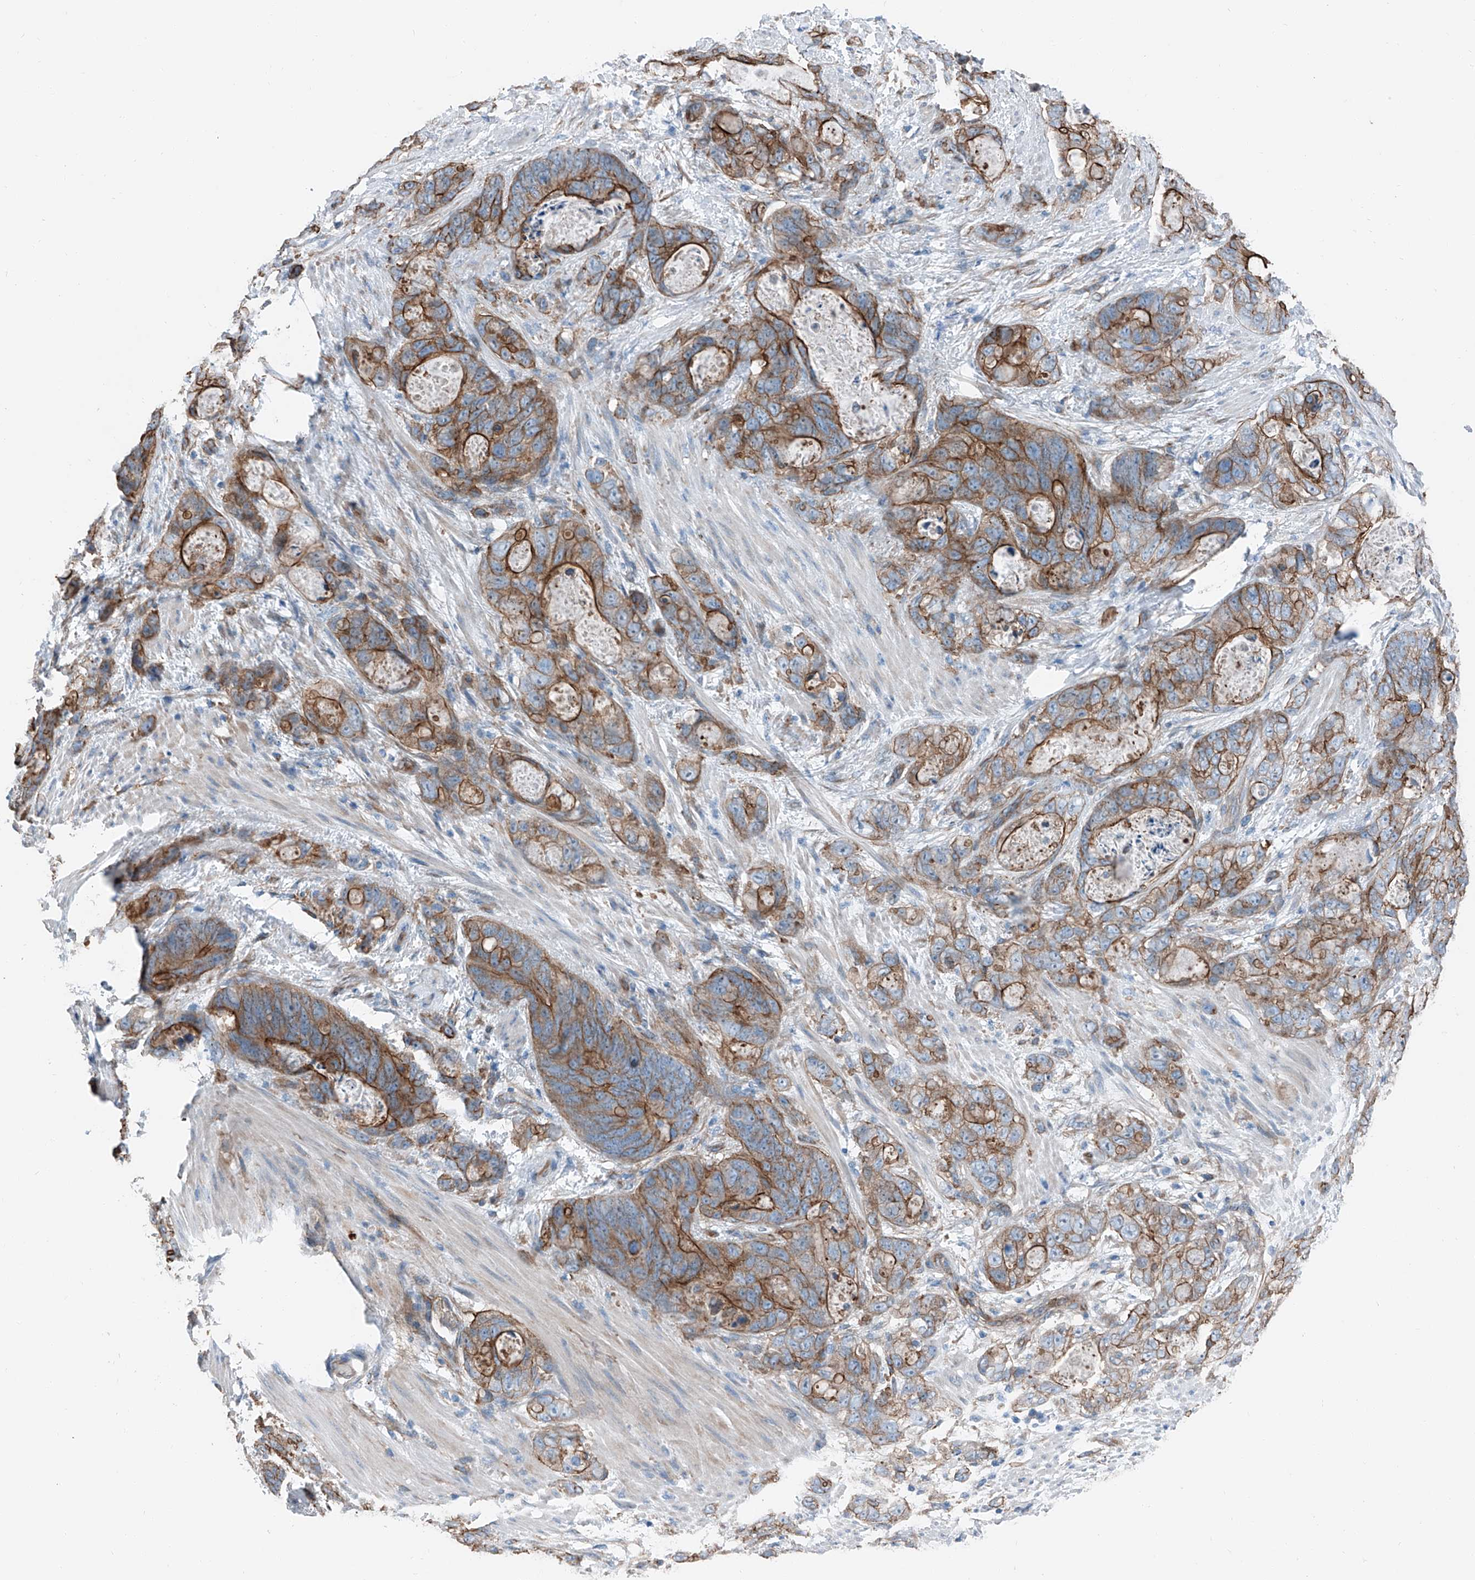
{"staining": {"intensity": "strong", "quantity": "25%-75%", "location": "cytoplasmic/membranous"}, "tissue": "stomach cancer", "cell_type": "Tumor cells", "image_type": "cancer", "snomed": [{"axis": "morphology", "description": "Normal tissue, NOS"}, {"axis": "morphology", "description": "Adenocarcinoma, NOS"}, {"axis": "topography", "description": "Stomach"}], "caption": "There is high levels of strong cytoplasmic/membranous expression in tumor cells of adenocarcinoma (stomach), as demonstrated by immunohistochemical staining (brown color).", "gene": "THEMIS2", "patient": {"sex": "female", "age": 89}}